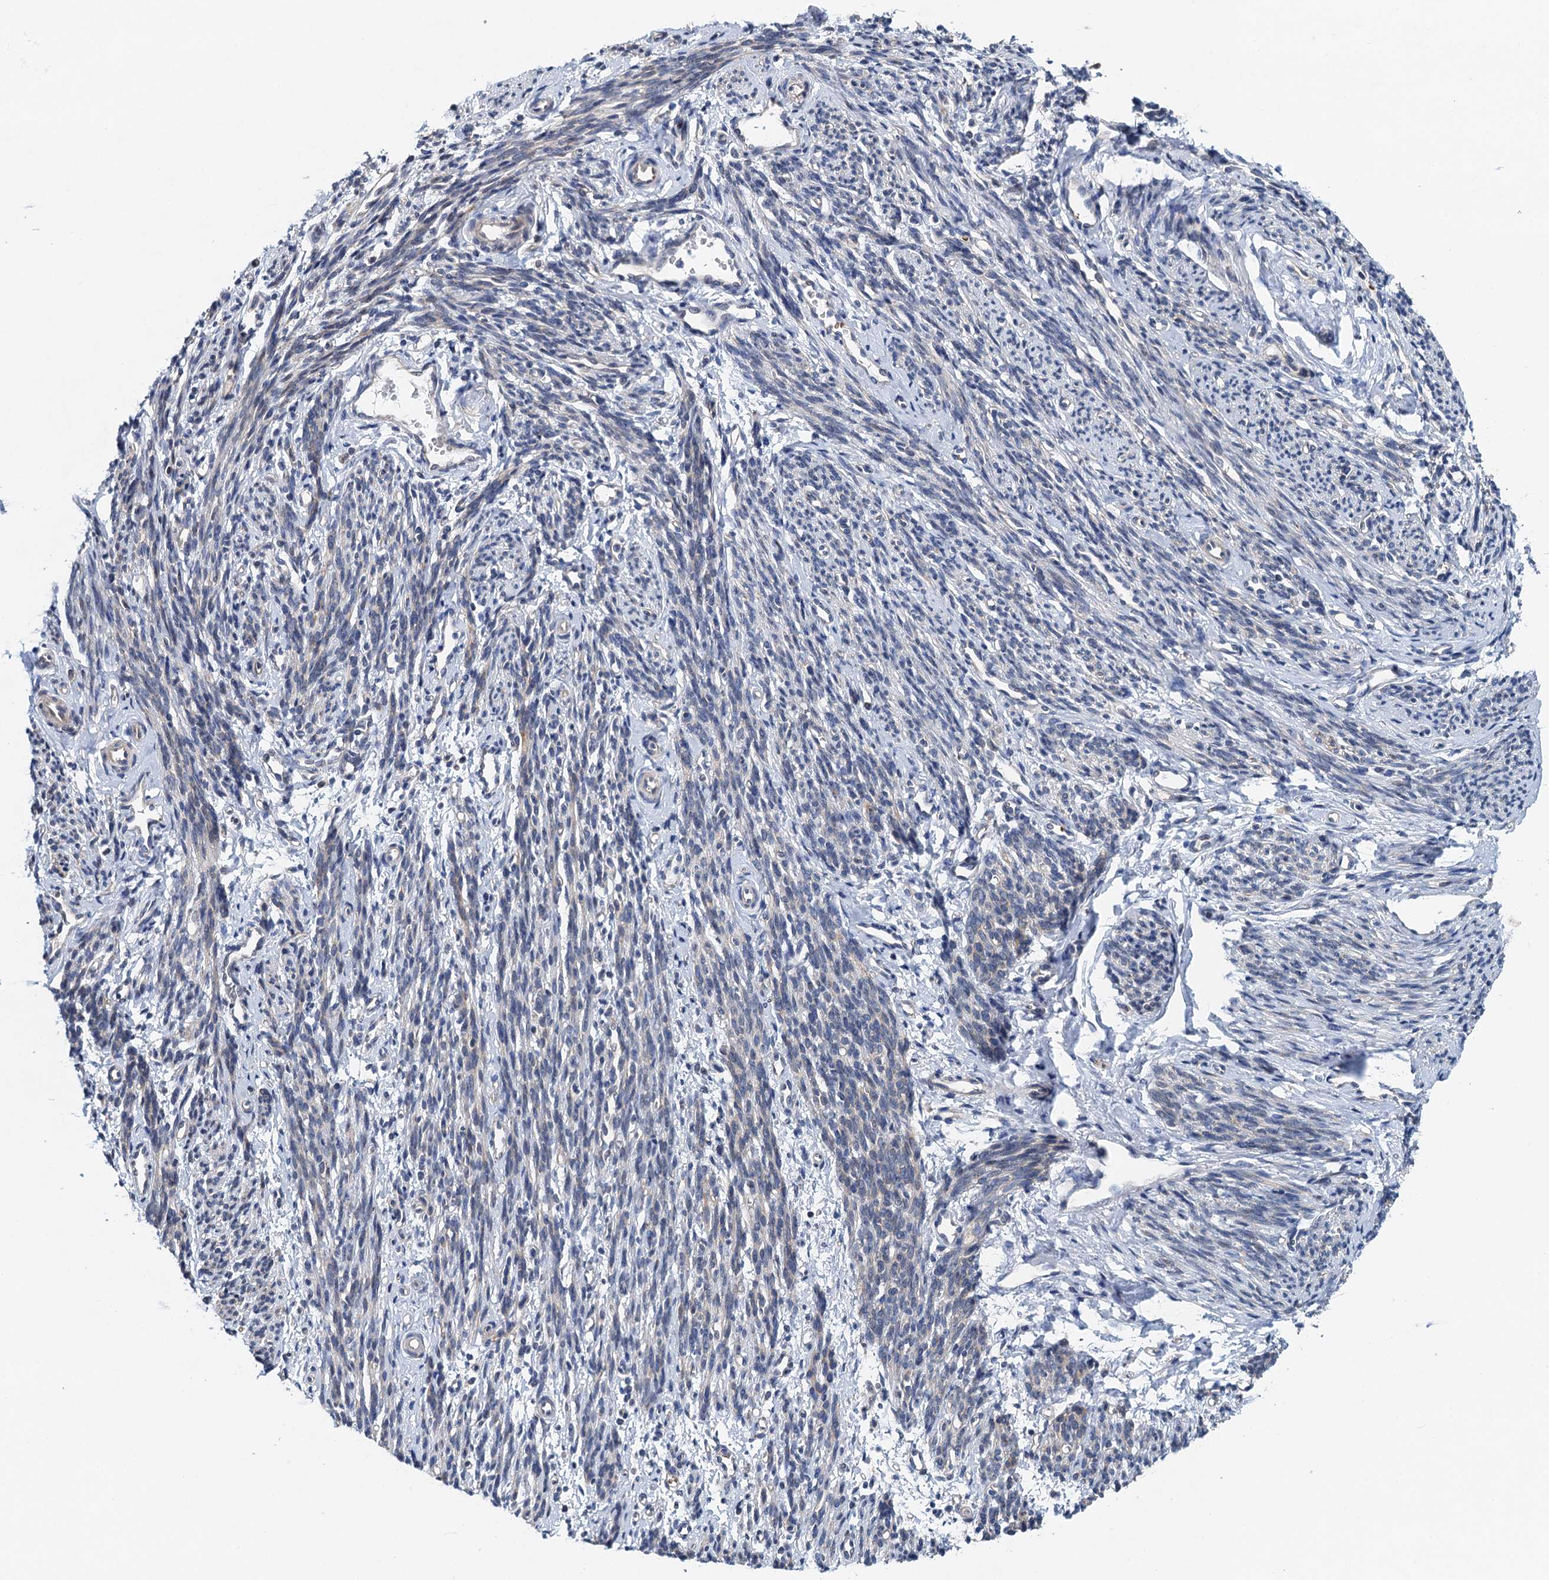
{"staining": {"intensity": "moderate", "quantity": "<25%", "location": "cytoplasmic/membranous"}, "tissue": "smooth muscle", "cell_type": "Smooth muscle cells", "image_type": "normal", "snomed": [{"axis": "morphology", "description": "Normal tissue, NOS"}, {"axis": "topography", "description": "Smooth muscle"}, {"axis": "topography", "description": "Uterus"}], "caption": "Moderate cytoplasmic/membranous protein staining is appreciated in approximately <25% of smooth muscle cells in smooth muscle. The protein is shown in brown color, while the nuclei are stained blue.", "gene": "NBEA", "patient": {"sex": "female", "age": 59}}